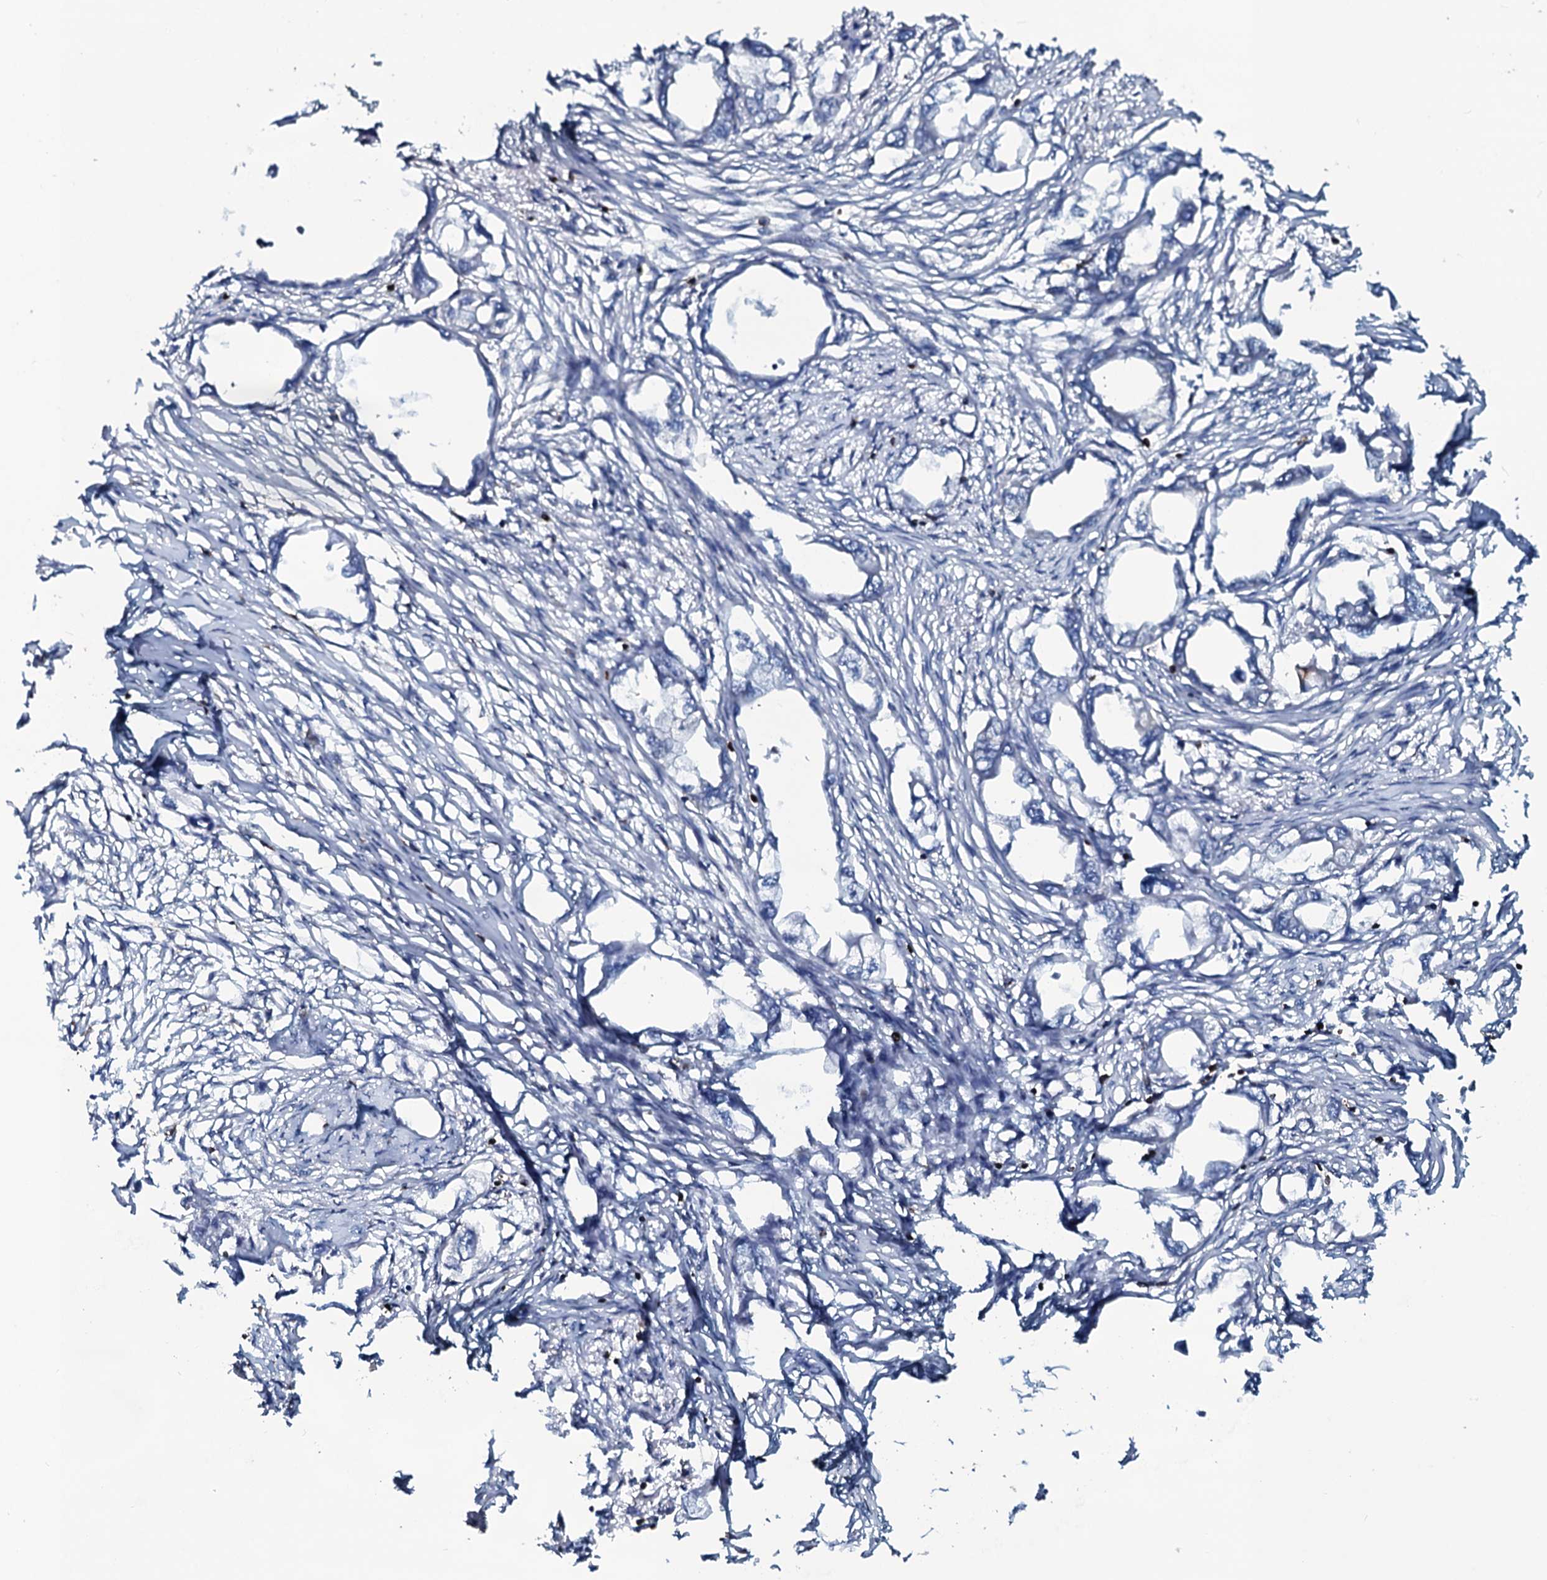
{"staining": {"intensity": "negative", "quantity": "none", "location": "none"}, "tissue": "endometrial cancer", "cell_type": "Tumor cells", "image_type": "cancer", "snomed": [{"axis": "morphology", "description": "Adenocarcinoma, NOS"}, {"axis": "morphology", "description": "Adenocarcinoma, metastatic, NOS"}, {"axis": "topography", "description": "Adipose tissue"}, {"axis": "topography", "description": "Endometrium"}], "caption": "The histopathology image demonstrates no significant expression in tumor cells of metastatic adenocarcinoma (endometrial).", "gene": "OGFOD2", "patient": {"sex": "female", "age": 67}}